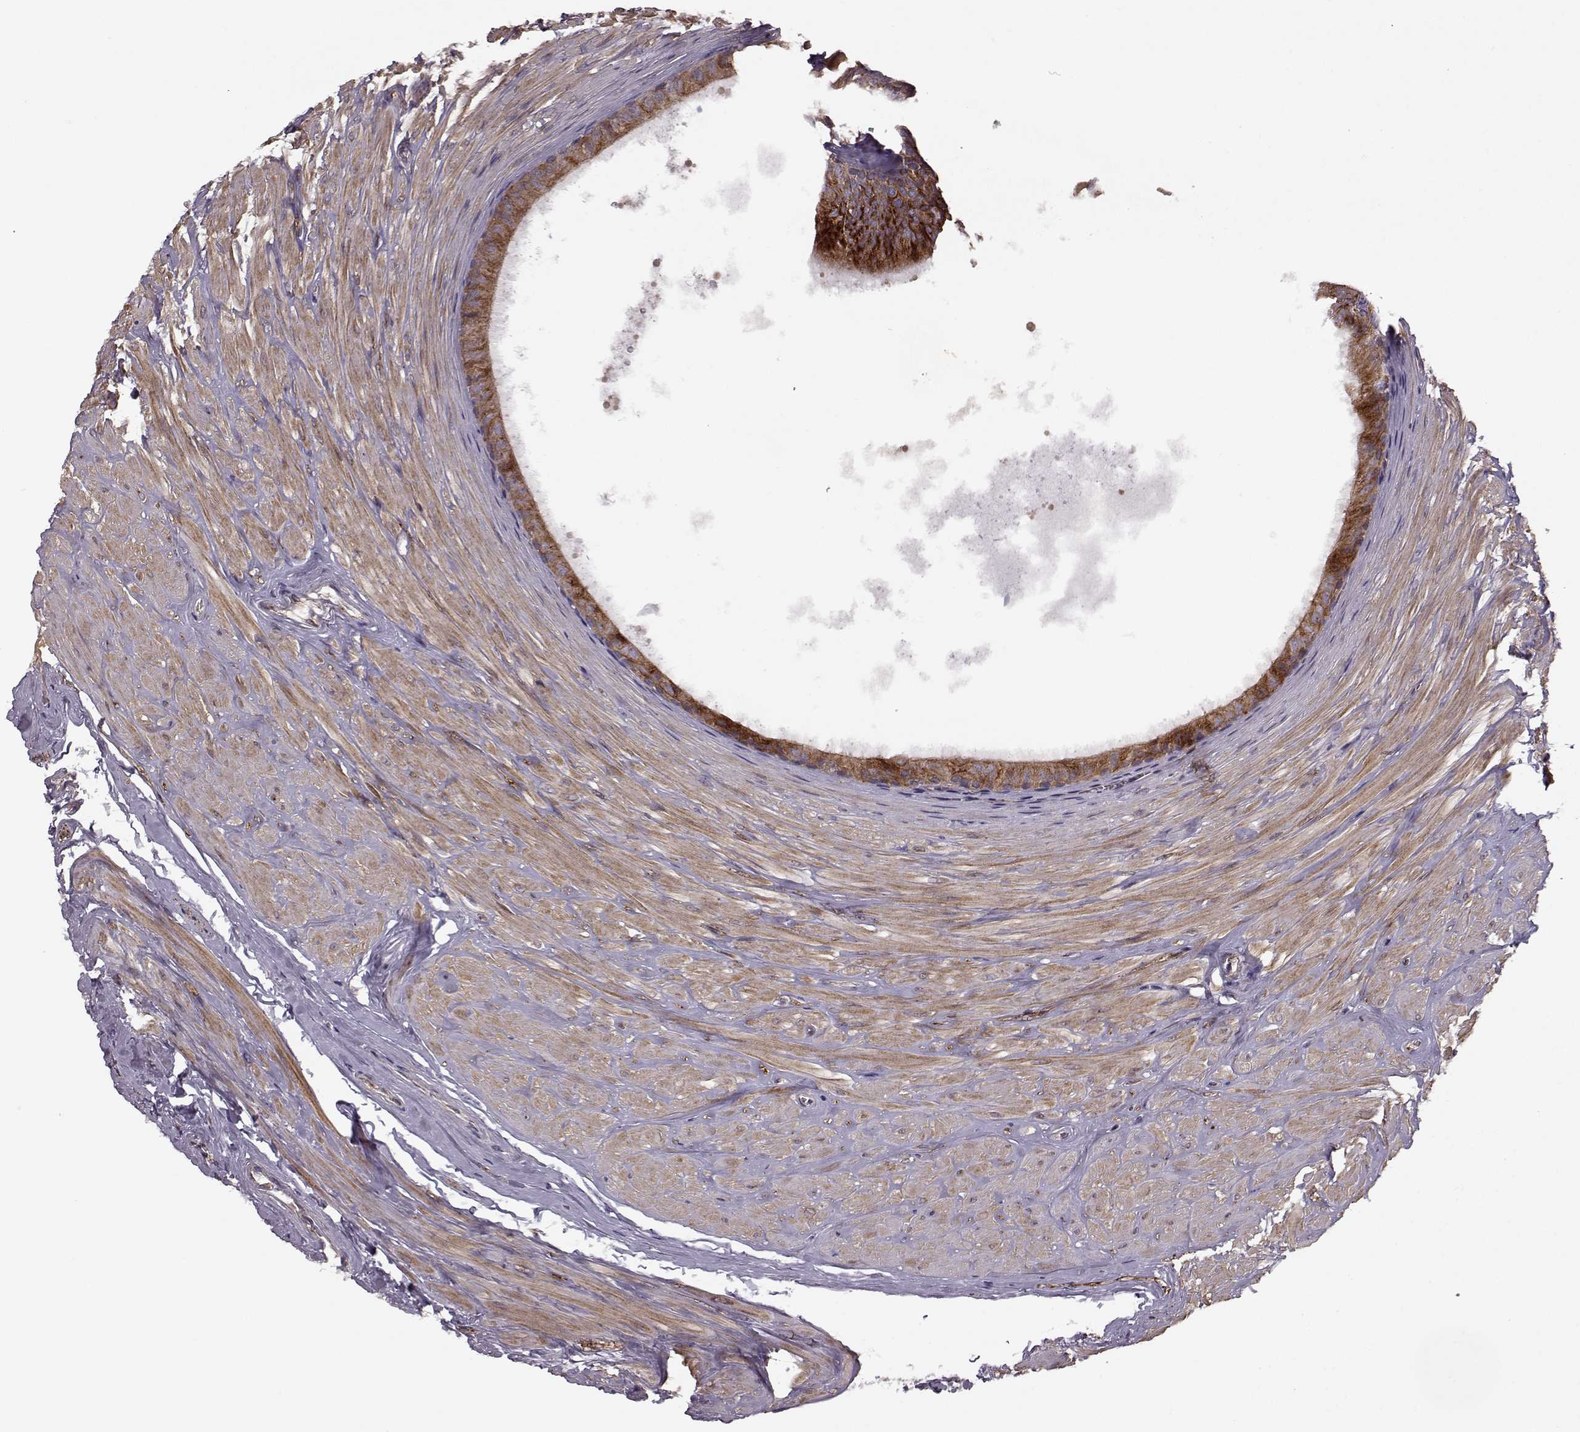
{"staining": {"intensity": "moderate", "quantity": ">75%", "location": "cytoplasmic/membranous"}, "tissue": "epididymis", "cell_type": "Glandular cells", "image_type": "normal", "snomed": [{"axis": "morphology", "description": "Normal tissue, NOS"}, {"axis": "topography", "description": "Epididymis"}], "caption": "This image reveals normal epididymis stained with immunohistochemistry (IHC) to label a protein in brown. The cytoplasmic/membranous of glandular cells show moderate positivity for the protein. Nuclei are counter-stained blue.", "gene": "MTR", "patient": {"sex": "male", "age": 37}}